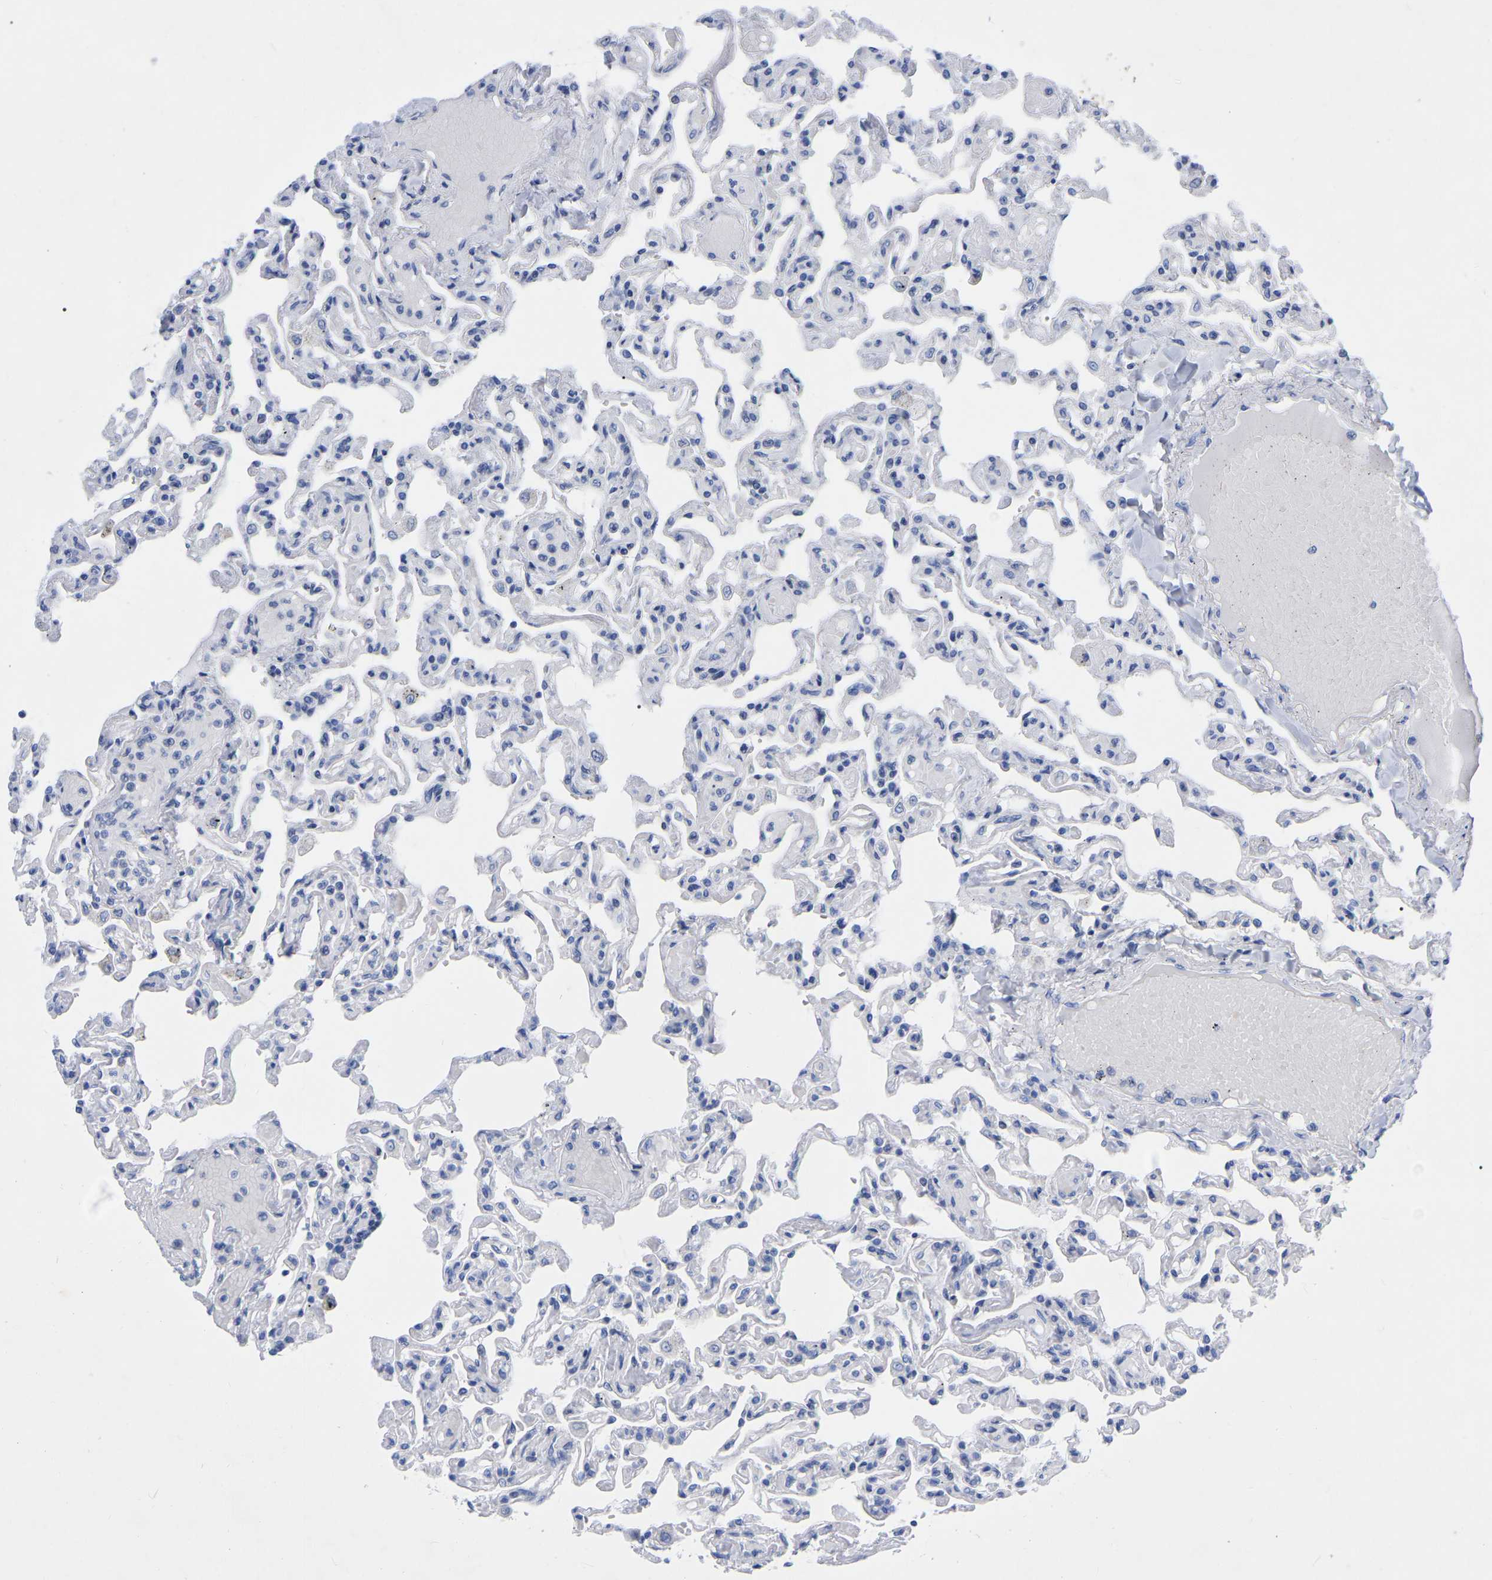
{"staining": {"intensity": "negative", "quantity": "none", "location": "none"}, "tissue": "lung", "cell_type": "Alveolar cells", "image_type": "normal", "snomed": [{"axis": "morphology", "description": "Normal tissue, NOS"}, {"axis": "topography", "description": "Lung"}], "caption": "Protein analysis of benign lung displays no significant expression in alveolar cells.", "gene": "ZNF629", "patient": {"sex": "male", "age": 21}}